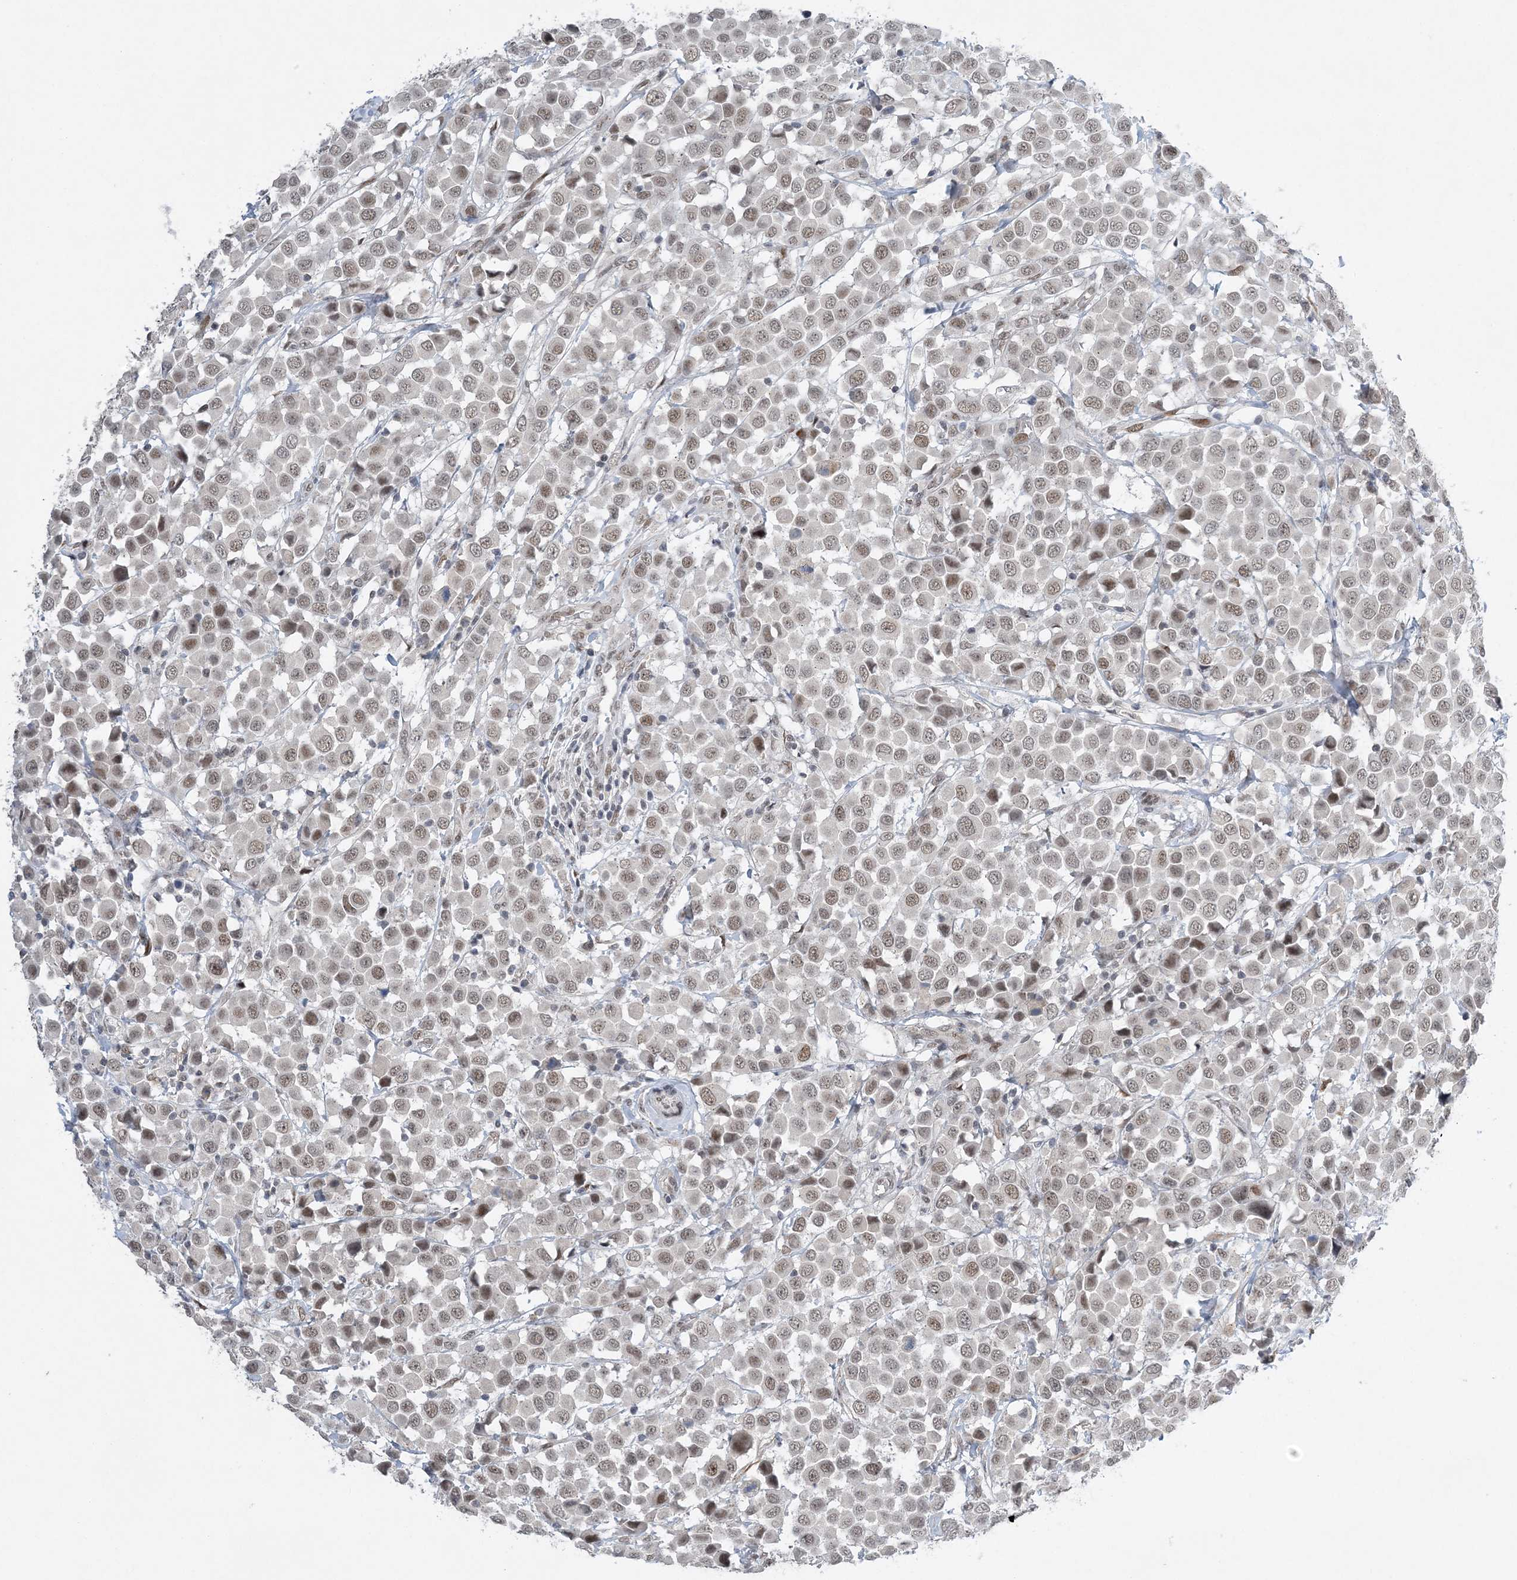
{"staining": {"intensity": "weak", "quantity": "25%-75%", "location": "nuclear"}, "tissue": "breast cancer", "cell_type": "Tumor cells", "image_type": "cancer", "snomed": [{"axis": "morphology", "description": "Duct carcinoma"}, {"axis": "topography", "description": "Breast"}], "caption": "Protein positivity by immunohistochemistry shows weak nuclear positivity in approximately 25%-75% of tumor cells in breast cancer. (DAB IHC with brightfield microscopy, high magnification).", "gene": "WAC", "patient": {"sex": "female", "age": 61}}